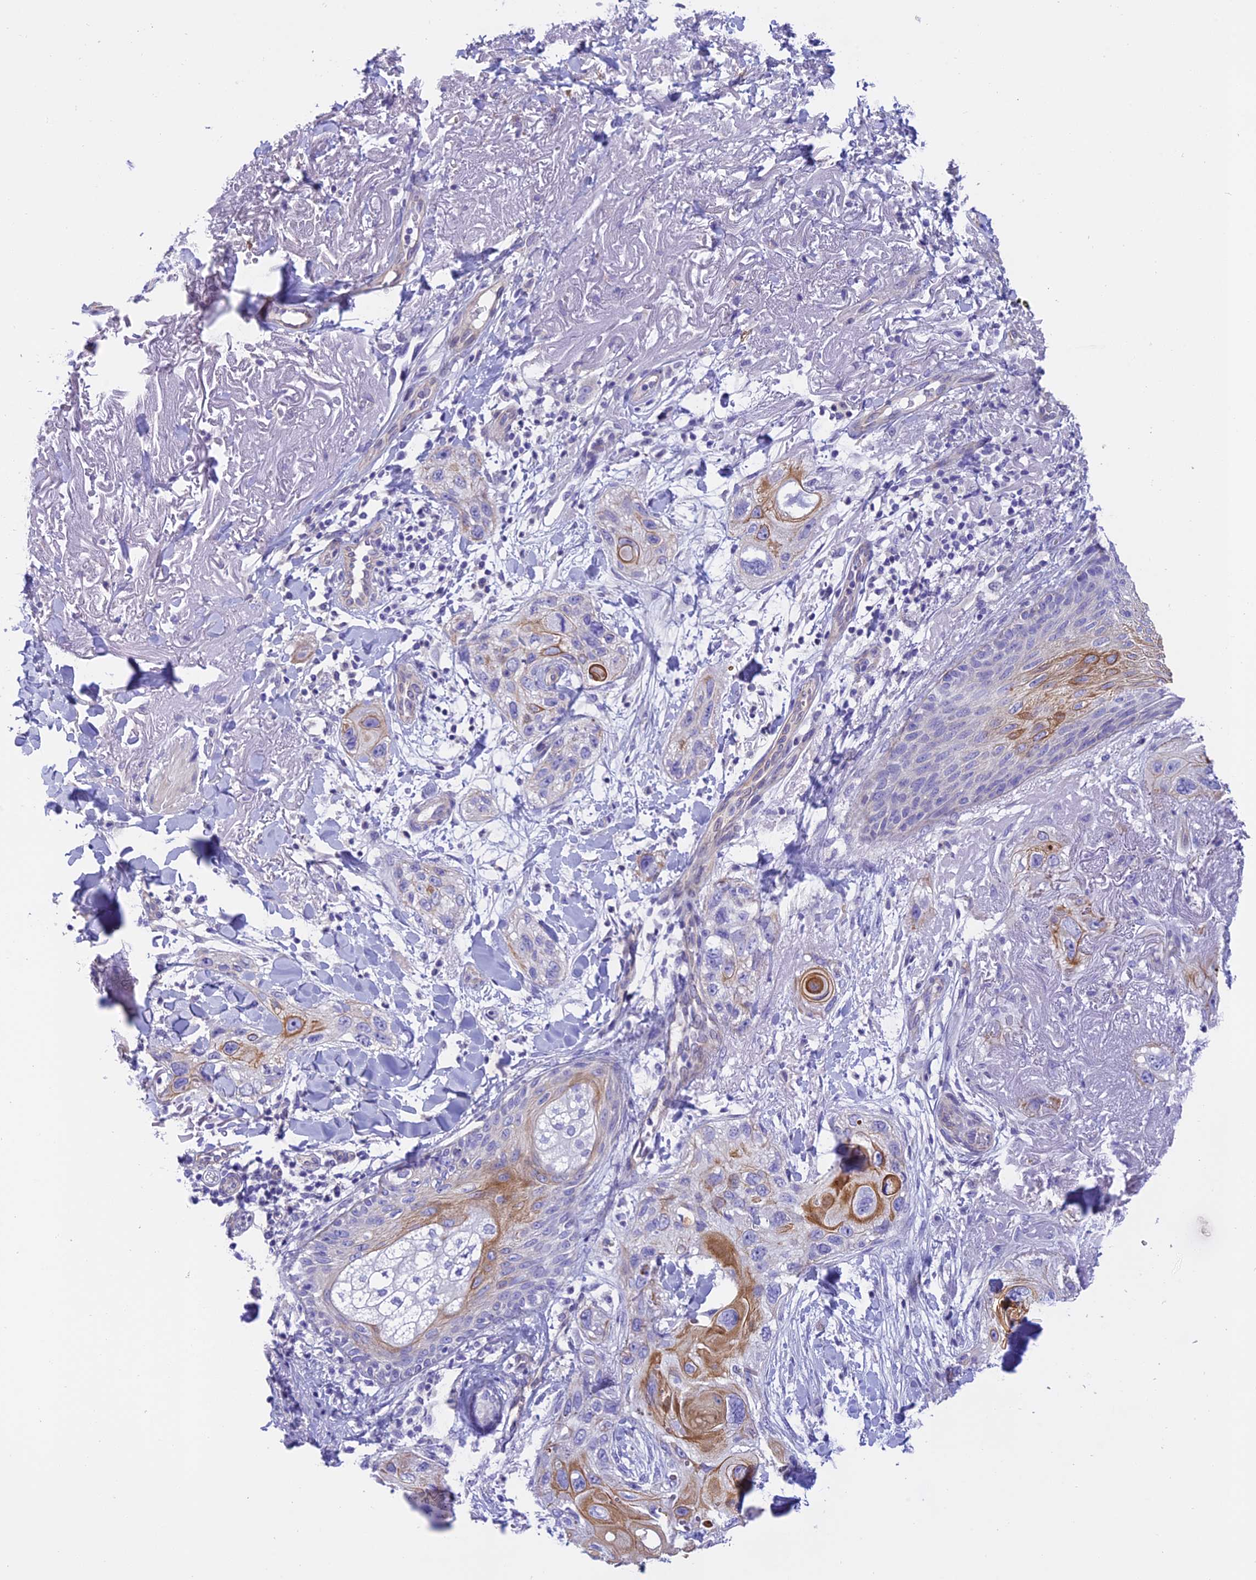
{"staining": {"intensity": "moderate", "quantity": "<25%", "location": "cytoplasmic/membranous"}, "tissue": "skin cancer", "cell_type": "Tumor cells", "image_type": "cancer", "snomed": [{"axis": "morphology", "description": "Normal tissue, NOS"}, {"axis": "morphology", "description": "Squamous cell carcinoma, NOS"}, {"axis": "topography", "description": "Skin"}], "caption": "Immunohistochemistry of human skin cancer reveals low levels of moderate cytoplasmic/membranous positivity in approximately <25% of tumor cells.", "gene": "C17orf67", "patient": {"sex": "male", "age": 72}}